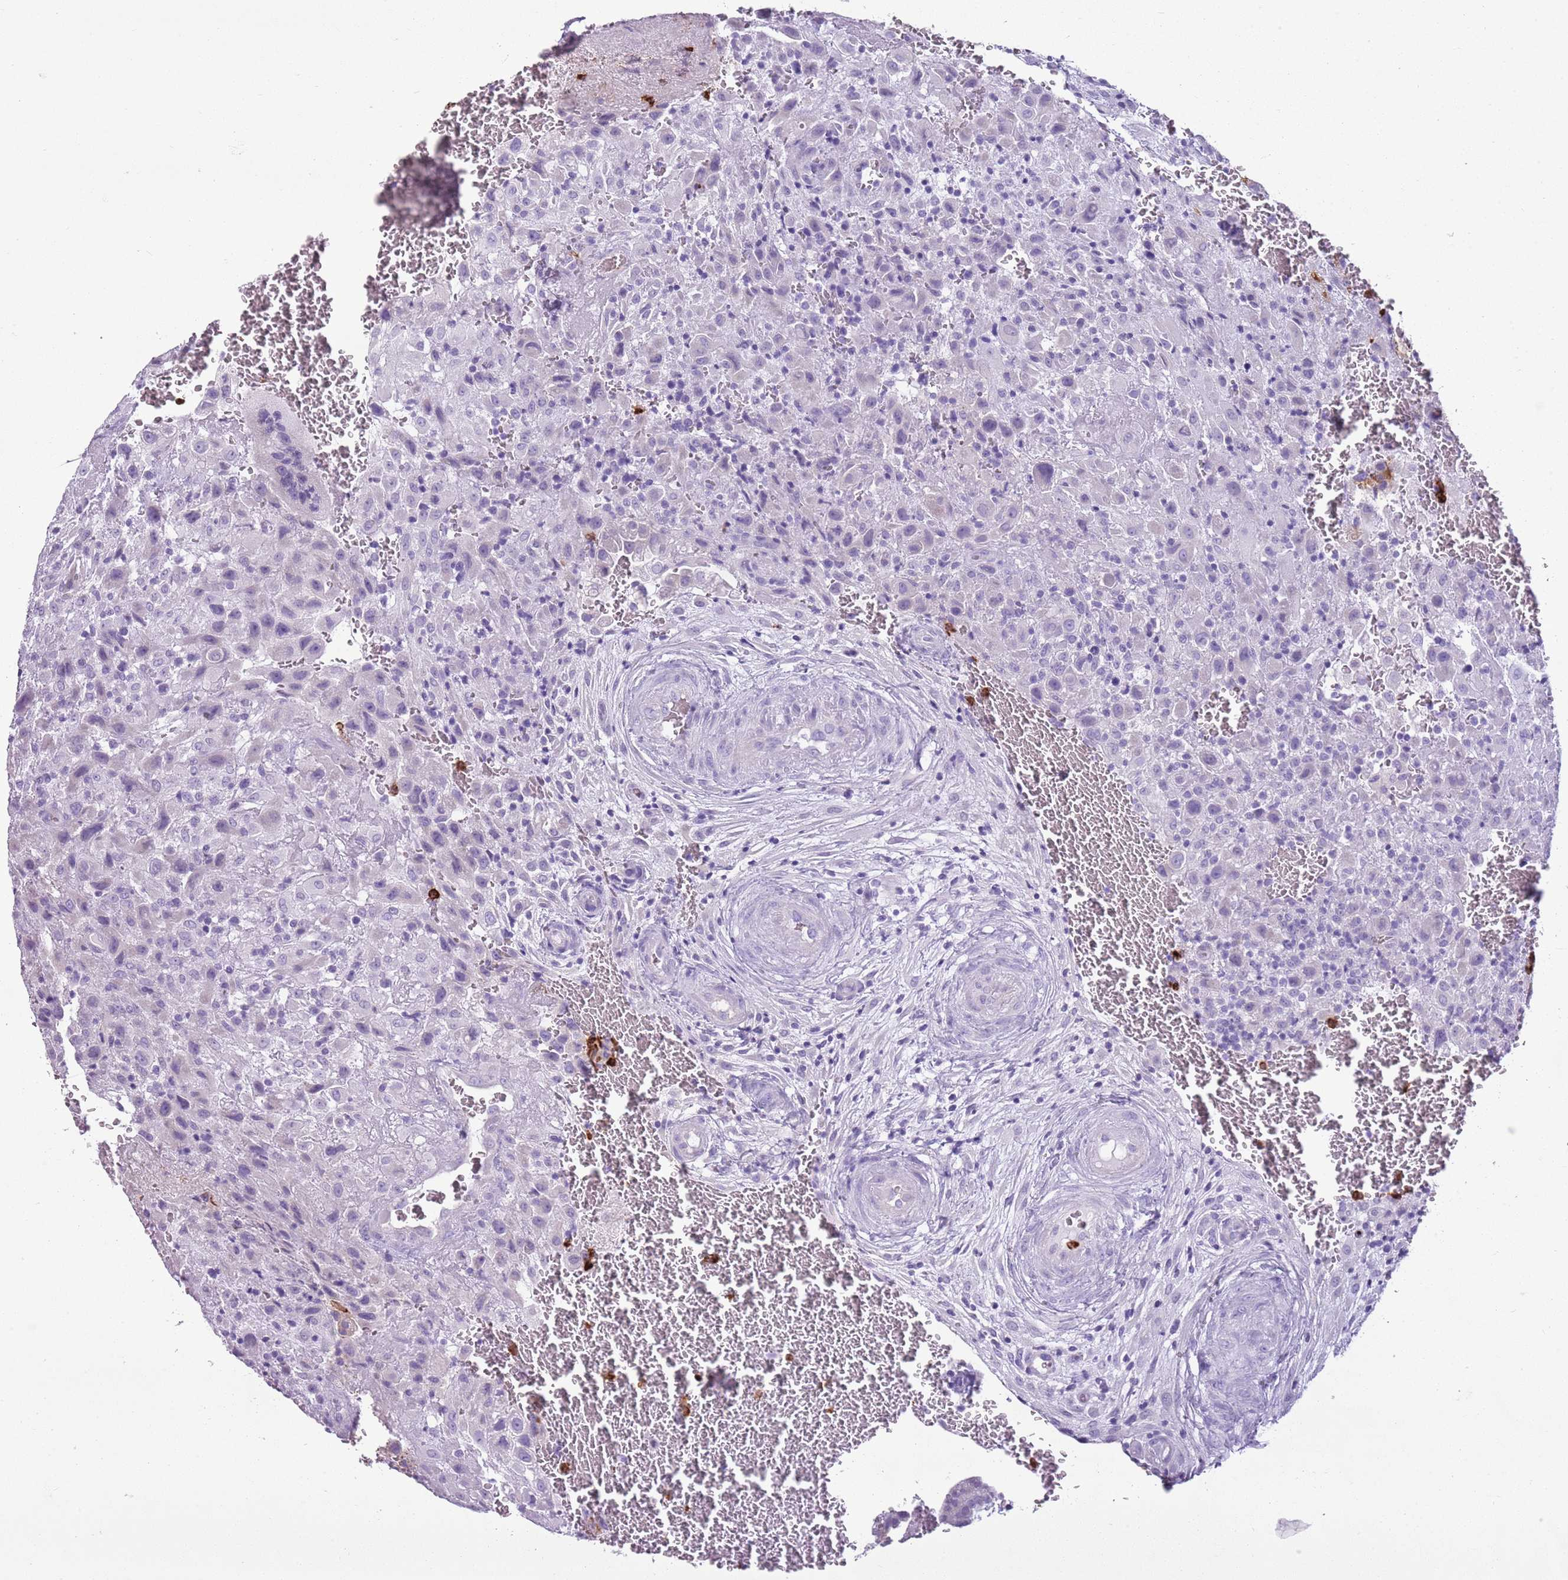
{"staining": {"intensity": "strong", "quantity": "<25%", "location": "cytoplasmic/membranous"}, "tissue": "placenta", "cell_type": "Decidual cells", "image_type": "normal", "snomed": [{"axis": "morphology", "description": "Normal tissue, NOS"}, {"axis": "topography", "description": "Placenta"}], "caption": "Brown immunohistochemical staining in unremarkable placenta exhibits strong cytoplasmic/membranous staining in about <25% of decidual cells.", "gene": "CD177", "patient": {"sex": "female", "age": 35}}